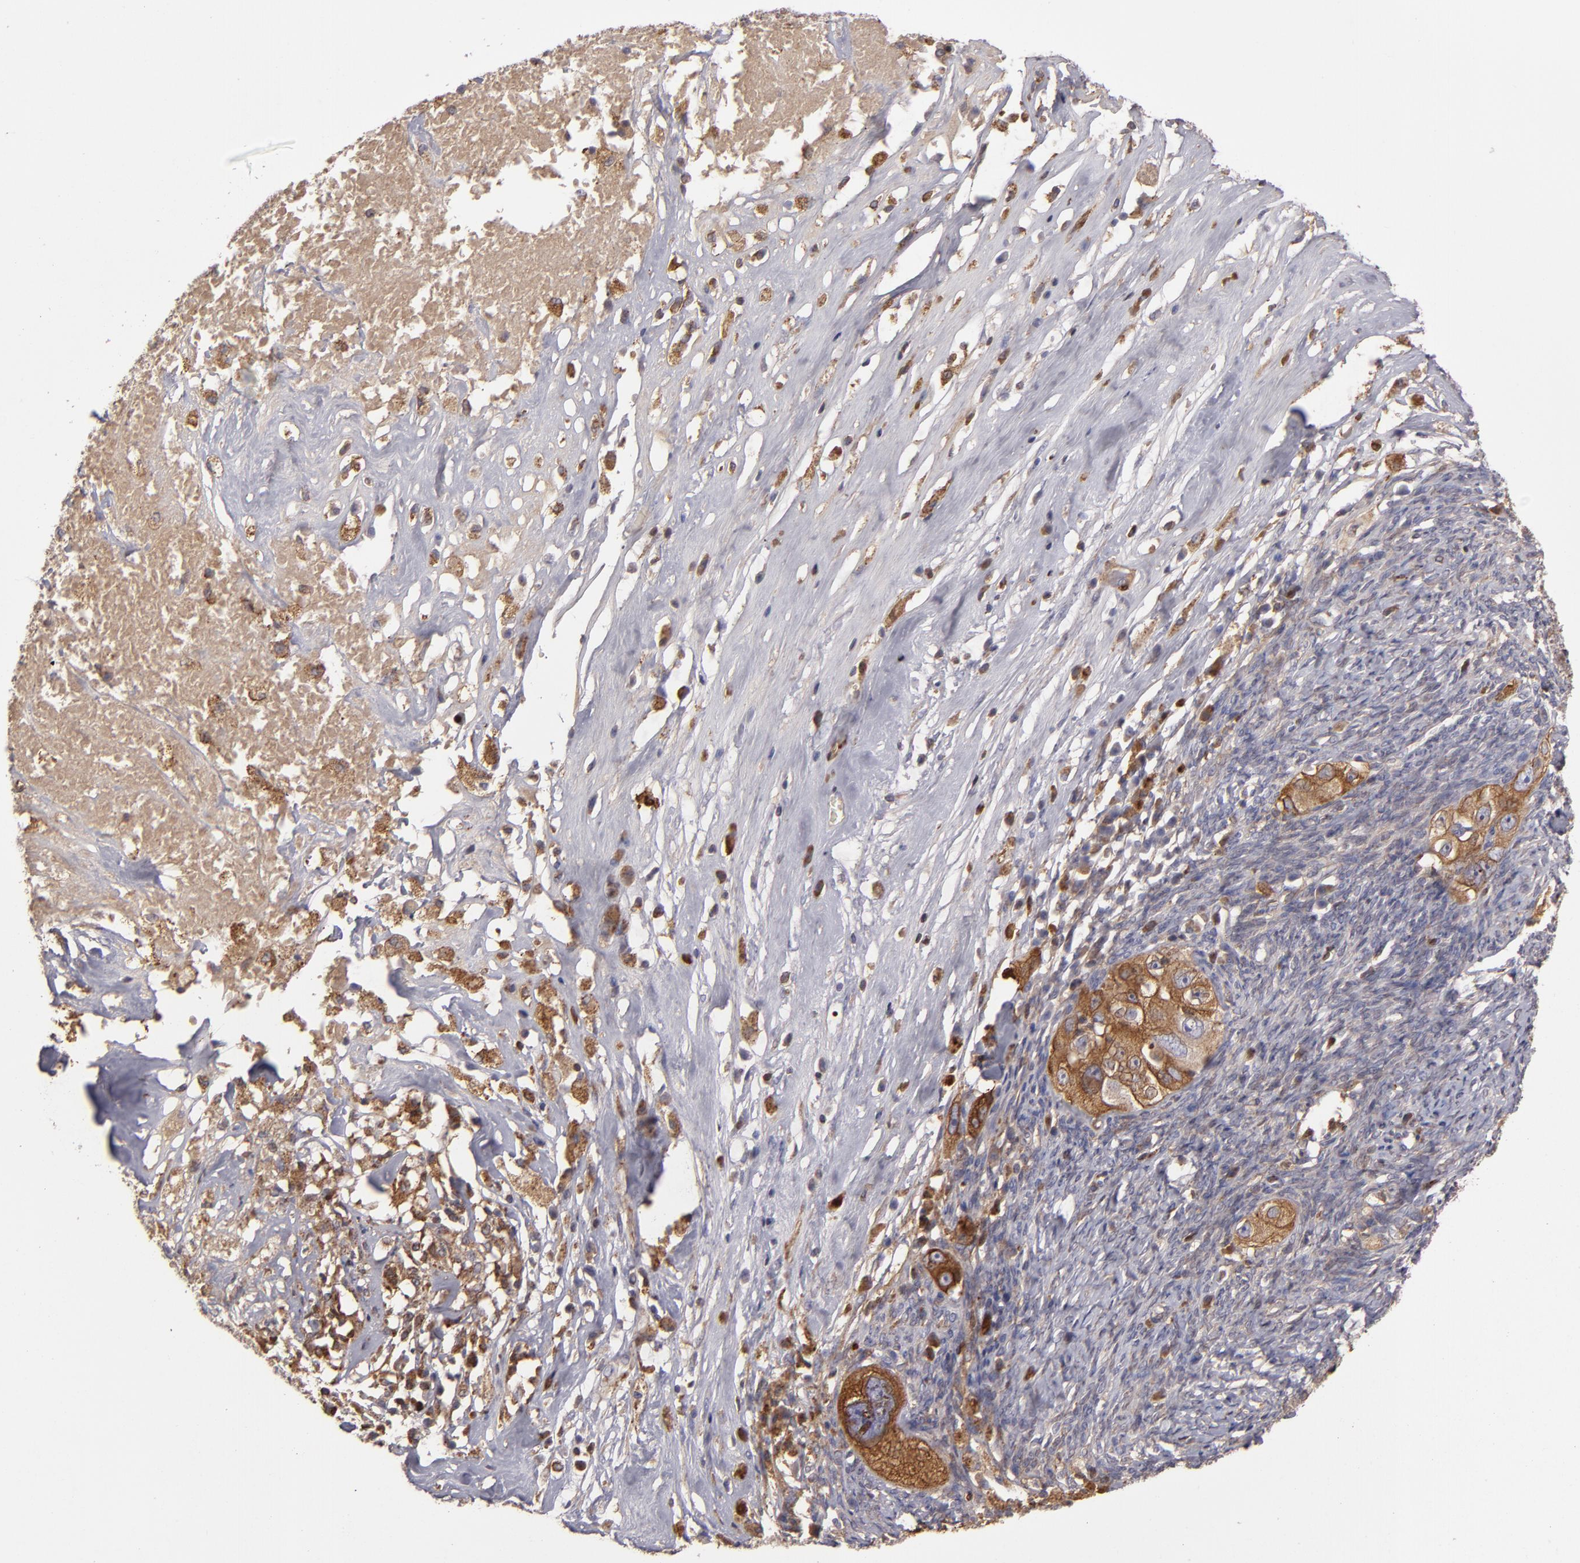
{"staining": {"intensity": "strong", "quantity": ">75%", "location": "cytoplasmic/membranous"}, "tissue": "ovarian cancer", "cell_type": "Tumor cells", "image_type": "cancer", "snomed": [{"axis": "morphology", "description": "Normal tissue, NOS"}, {"axis": "morphology", "description": "Cystadenocarcinoma, serous, NOS"}, {"axis": "topography", "description": "Ovary"}], "caption": "A histopathology image showing strong cytoplasmic/membranous positivity in approximately >75% of tumor cells in ovarian cancer, as visualized by brown immunohistochemical staining.", "gene": "CFB", "patient": {"sex": "female", "age": 62}}